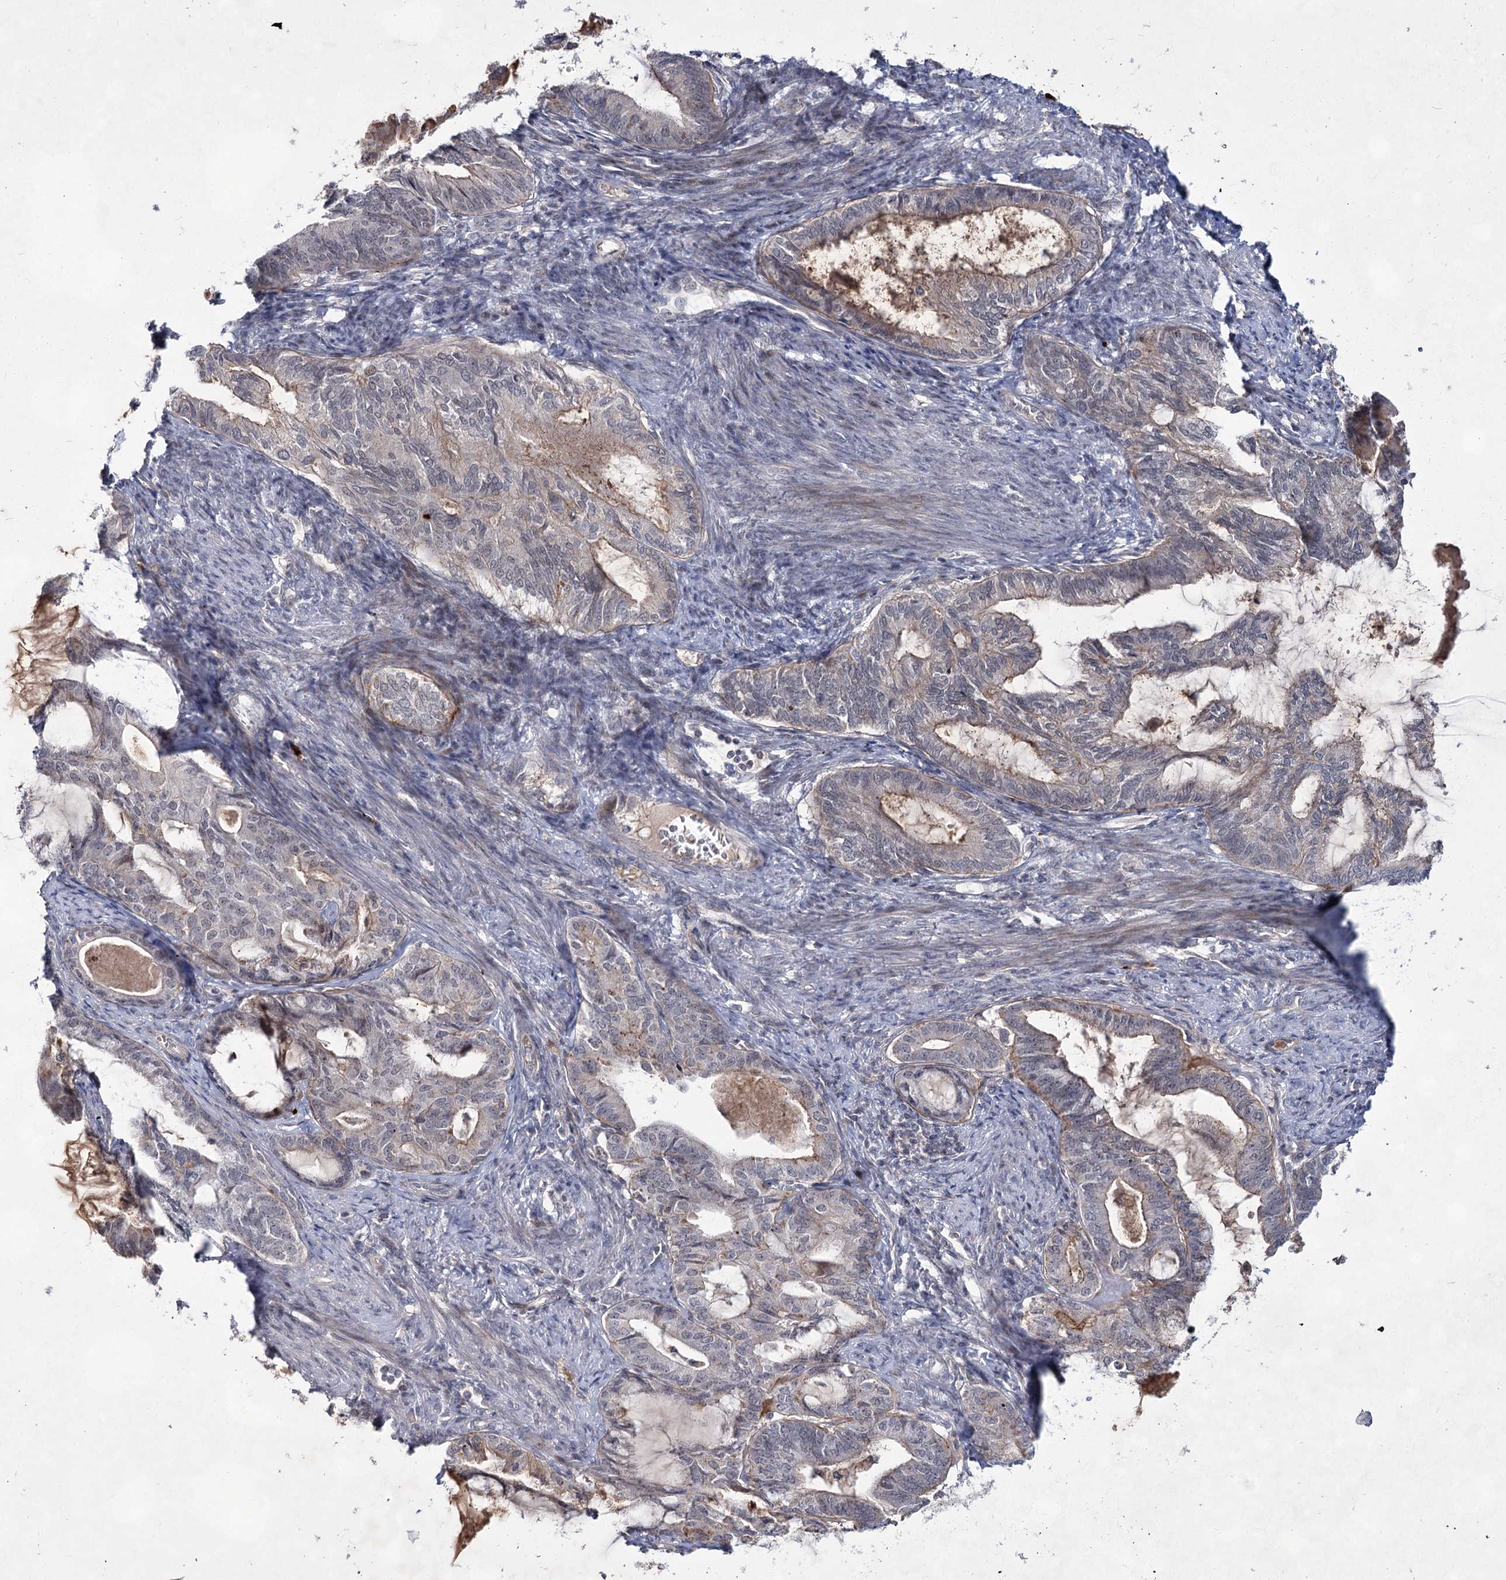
{"staining": {"intensity": "negative", "quantity": "none", "location": "none"}, "tissue": "endometrial cancer", "cell_type": "Tumor cells", "image_type": "cancer", "snomed": [{"axis": "morphology", "description": "Adenocarcinoma, NOS"}, {"axis": "topography", "description": "Endometrium"}], "caption": "Immunohistochemistry (IHC) of human adenocarcinoma (endometrial) exhibits no staining in tumor cells.", "gene": "ATL2", "patient": {"sex": "female", "age": 86}}